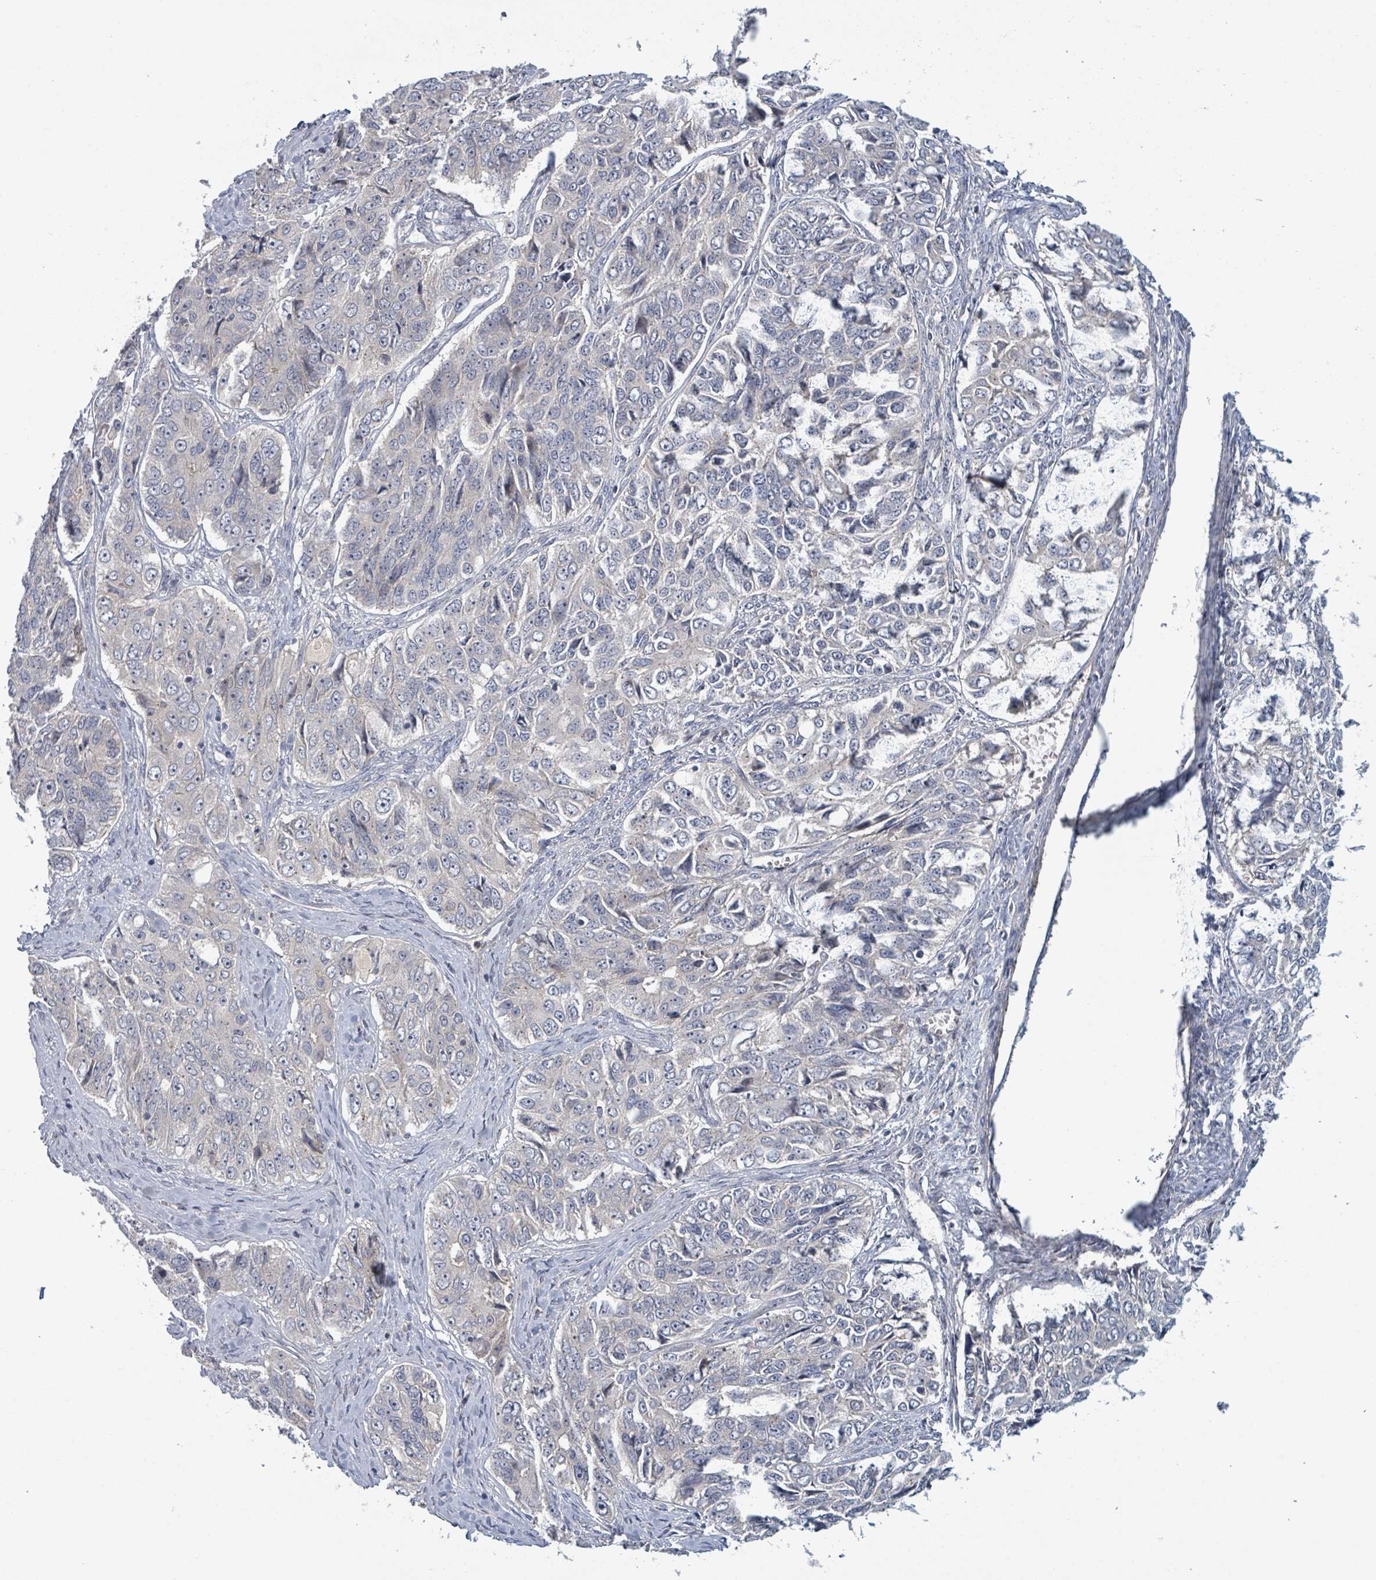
{"staining": {"intensity": "negative", "quantity": "none", "location": "none"}, "tissue": "ovarian cancer", "cell_type": "Tumor cells", "image_type": "cancer", "snomed": [{"axis": "morphology", "description": "Carcinoma, endometroid"}, {"axis": "topography", "description": "Ovary"}], "caption": "Histopathology image shows no significant protein positivity in tumor cells of ovarian endometroid carcinoma.", "gene": "COL5A3", "patient": {"sex": "female", "age": 51}}